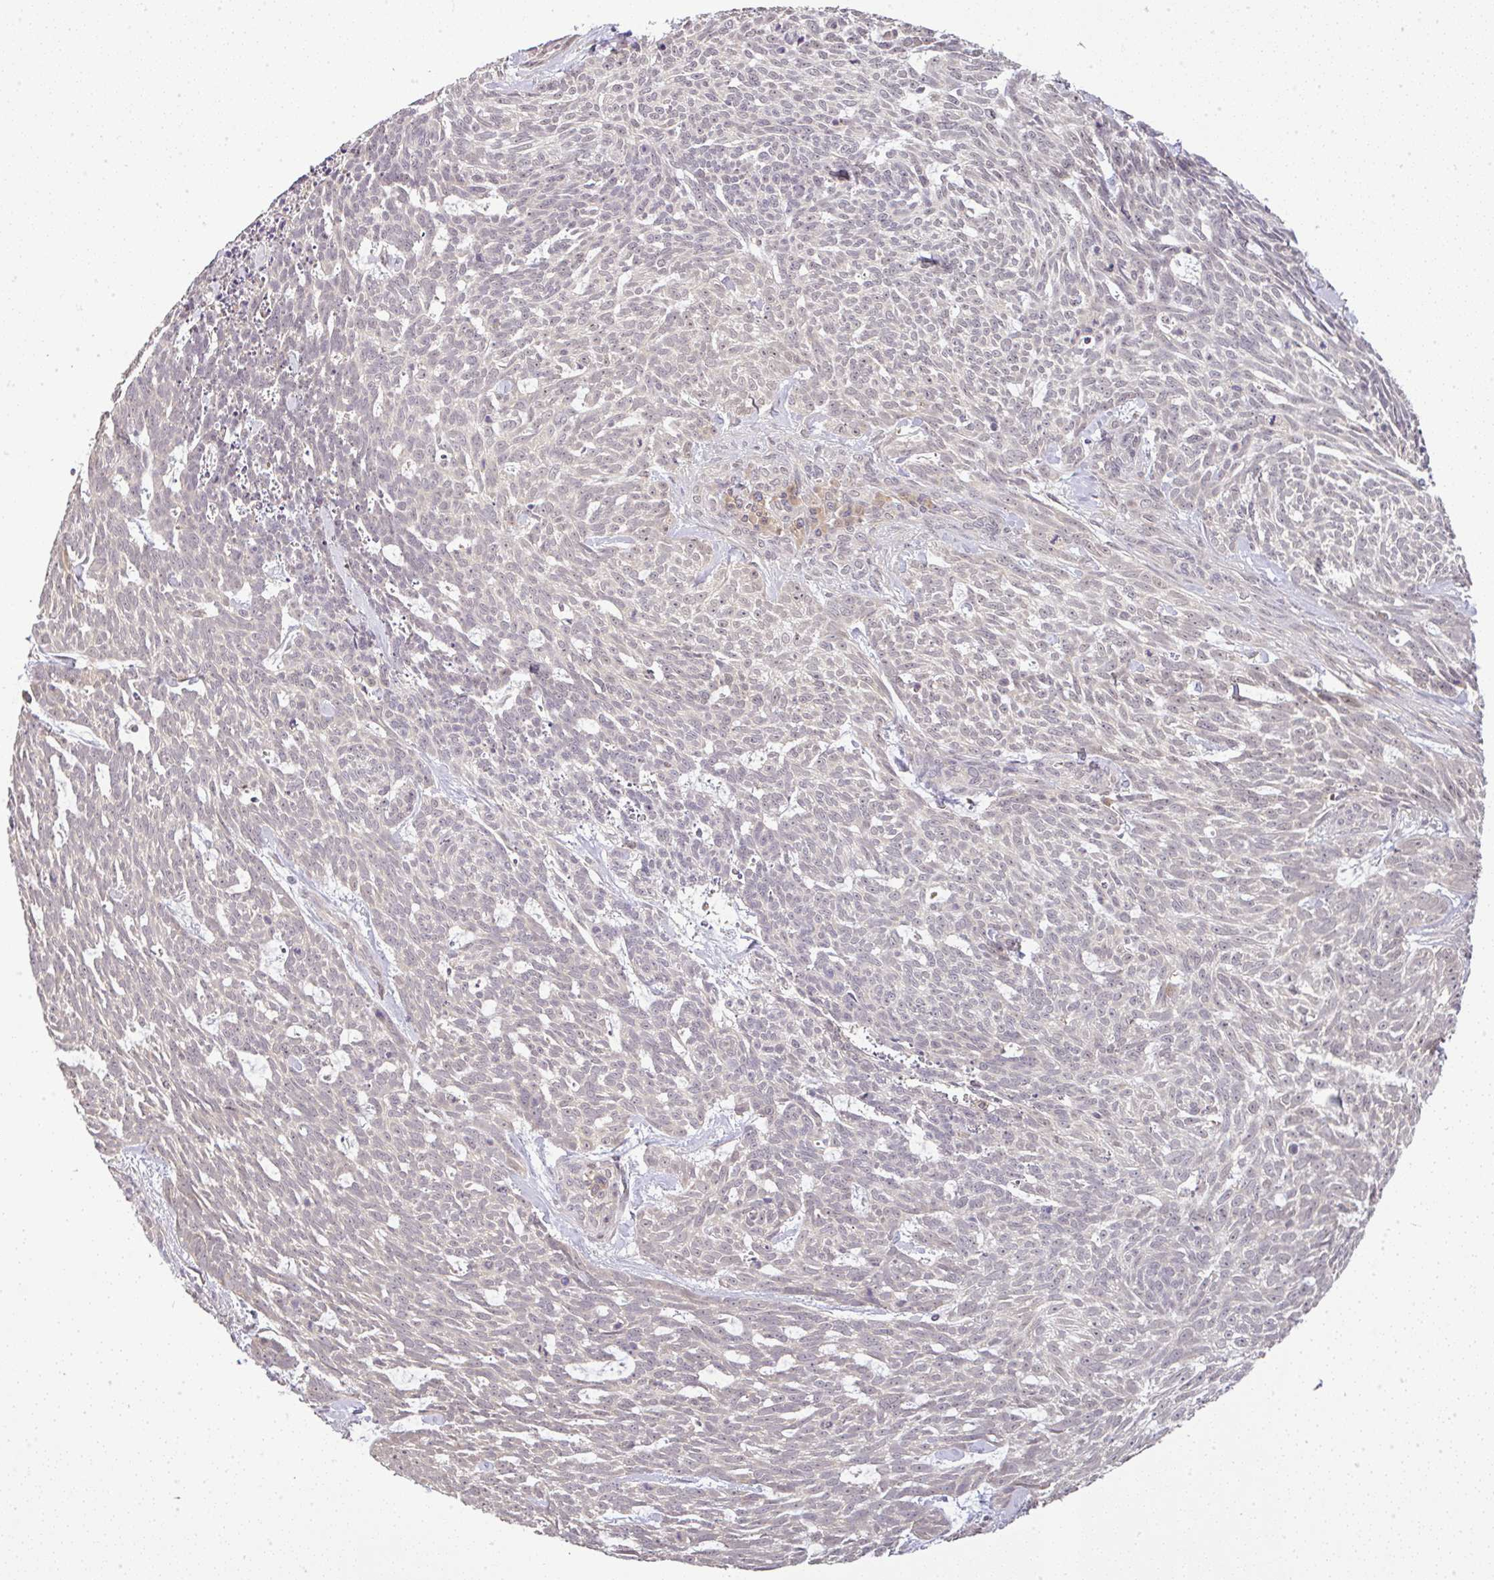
{"staining": {"intensity": "negative", "quantity": "none", "location": "none"}, "tissue": "skin cancer", "cell_type": "Tumor cells", "image_type": "cancer", "snomed": [{"axis": "morphology", "description": "Basal cell carcinoma"}, {"axis": "topography", "description": "Skin"}], "caption": "Skin cancer (basal cell carcinoma) was stained to show a protein in brown. There is no significant staining in tumor cells. (DAB IHC, high magnification).", "gene": "FAM153A", "patient": {"sex": "female", "age": 93}}